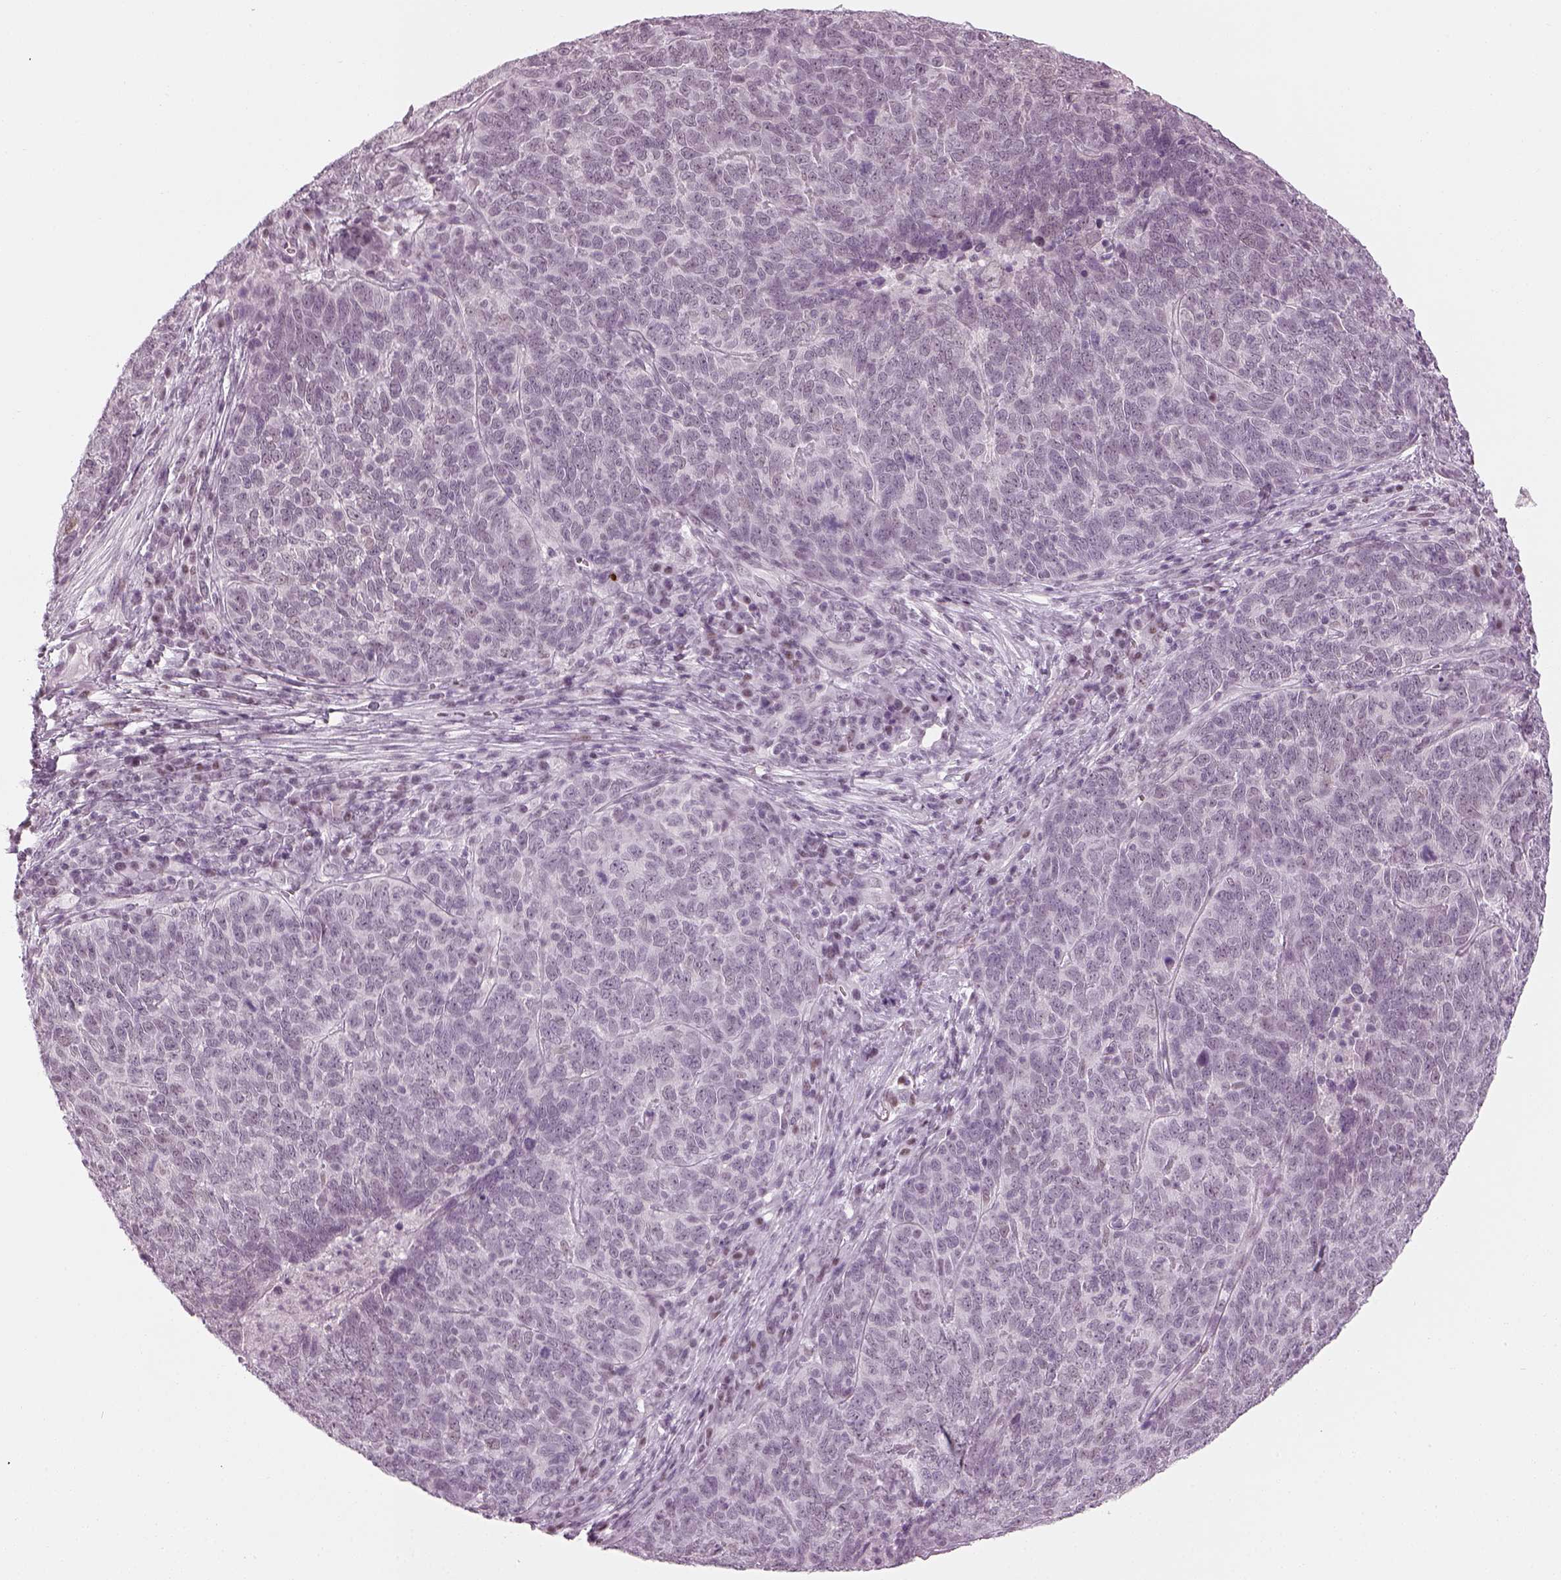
{"staining": {"intensity": "negative", "quantity": "none", "location": "none"}, "tissue": "skin cancer", "cell_type": "Tumor cells", "image_type": "cancer", "snomed": [{"axis": "morphology", "description": "Squamous cell carcinoma, NOS"}, {"axis": "topography", "description": "Skin"}, {"axis": "topography", "description": "Anal"}], "caption": "This is a histopathology image of immunohistochemistry staining of skin cancer, which shows no staining in tumor cells.", "gene": "KCNG2", "patient": {"sex": "female", "age": 51}}